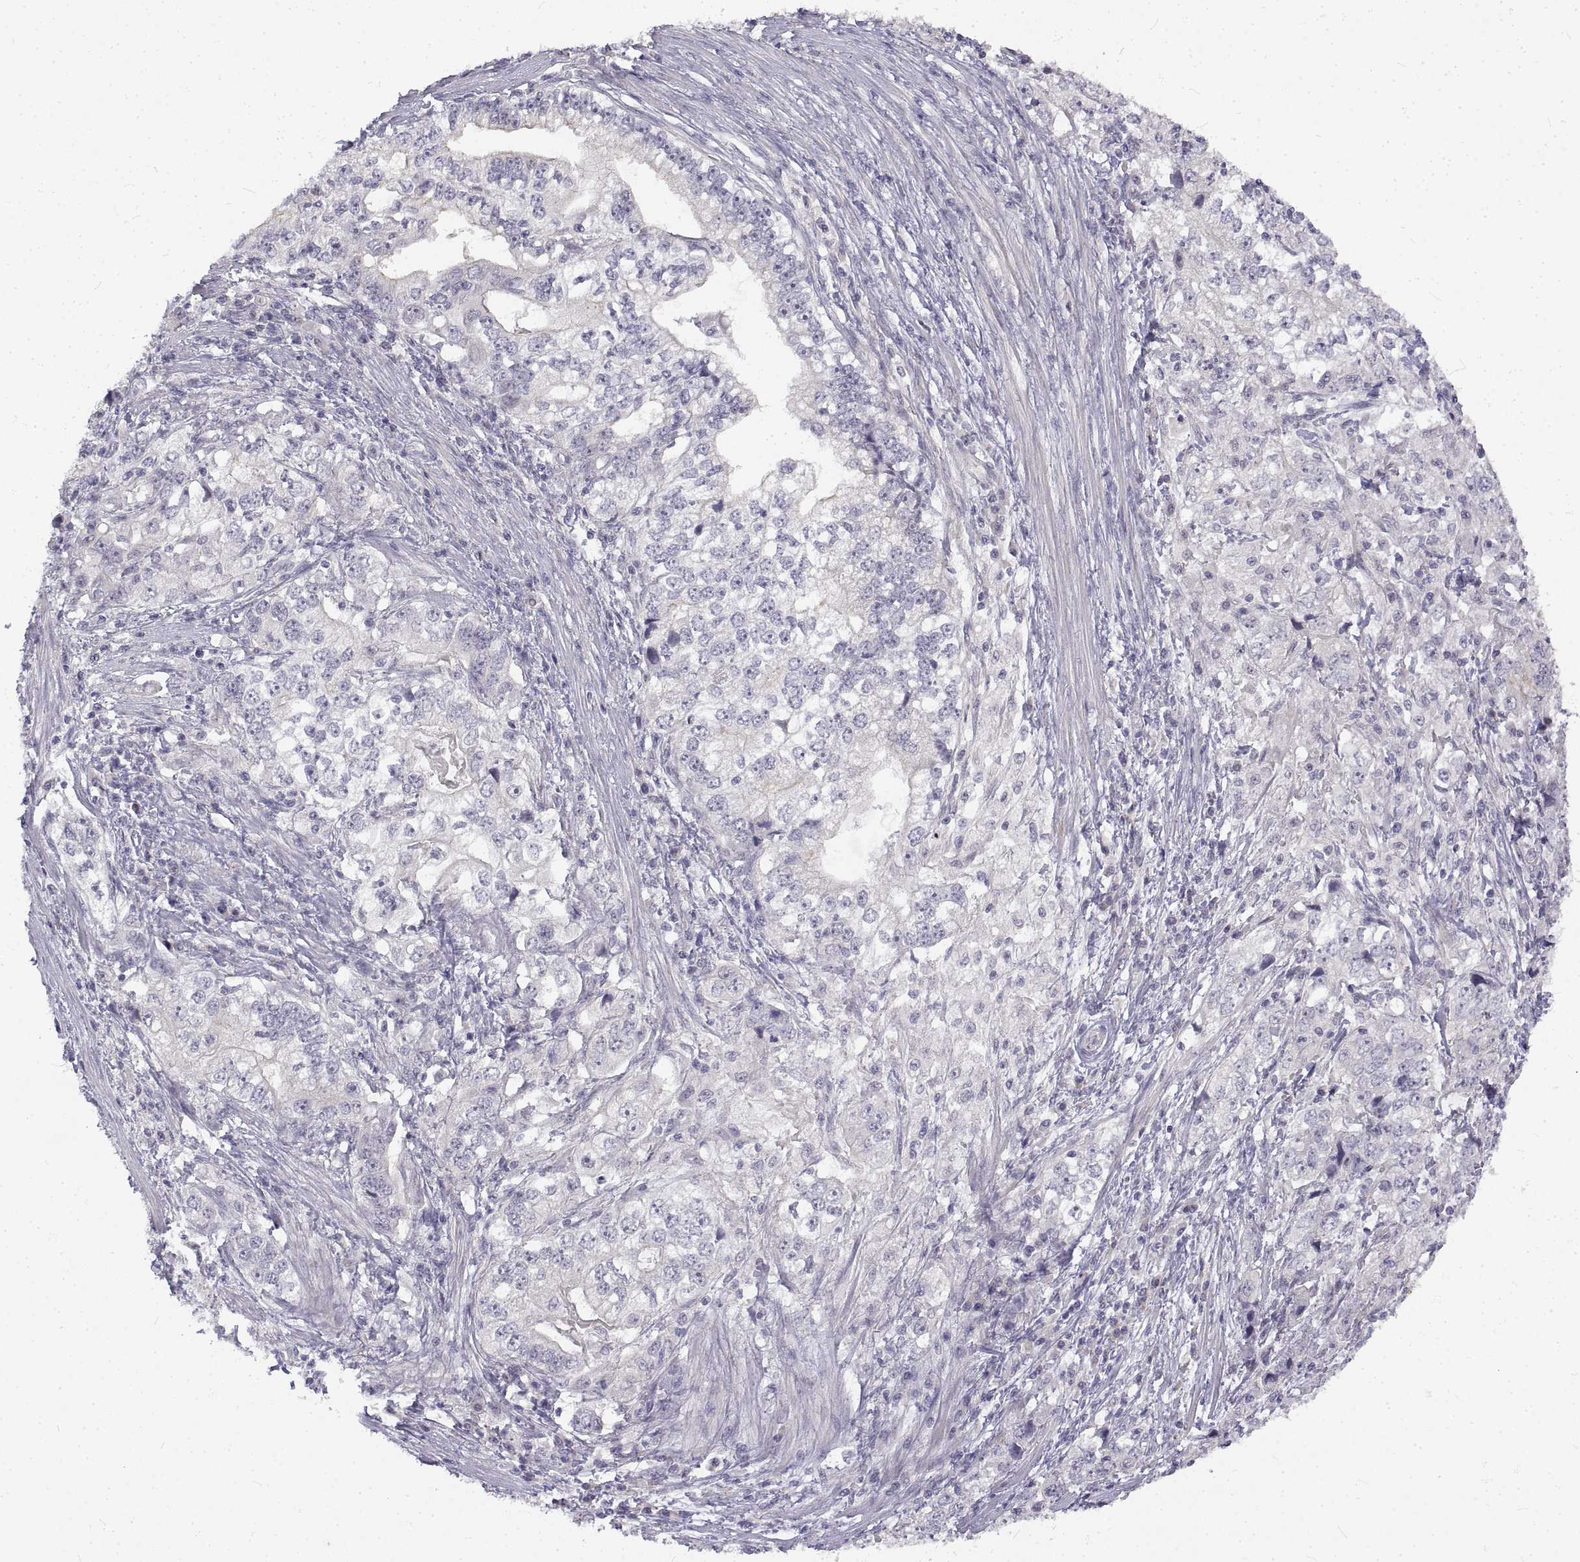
{"staining": {"intensity": "negative", "quantity": "none", "location": "none"}, "tissue": "stomach cancer", "cell_type": "Tumor cells", "image_type": "cancer", "snomed": [{"axis": "morphology", "description": "Adenocarcinoma, NOS"}, {"axis": "topography", "description": "Stomach, lower"}], "caption": "Immunohistochemical staining of human stomach cancer (adenocarcinoma) shows no significant expression in tumor cells.", "gene": "ANO2", "patient": {"sex": "female", "age": 72}}